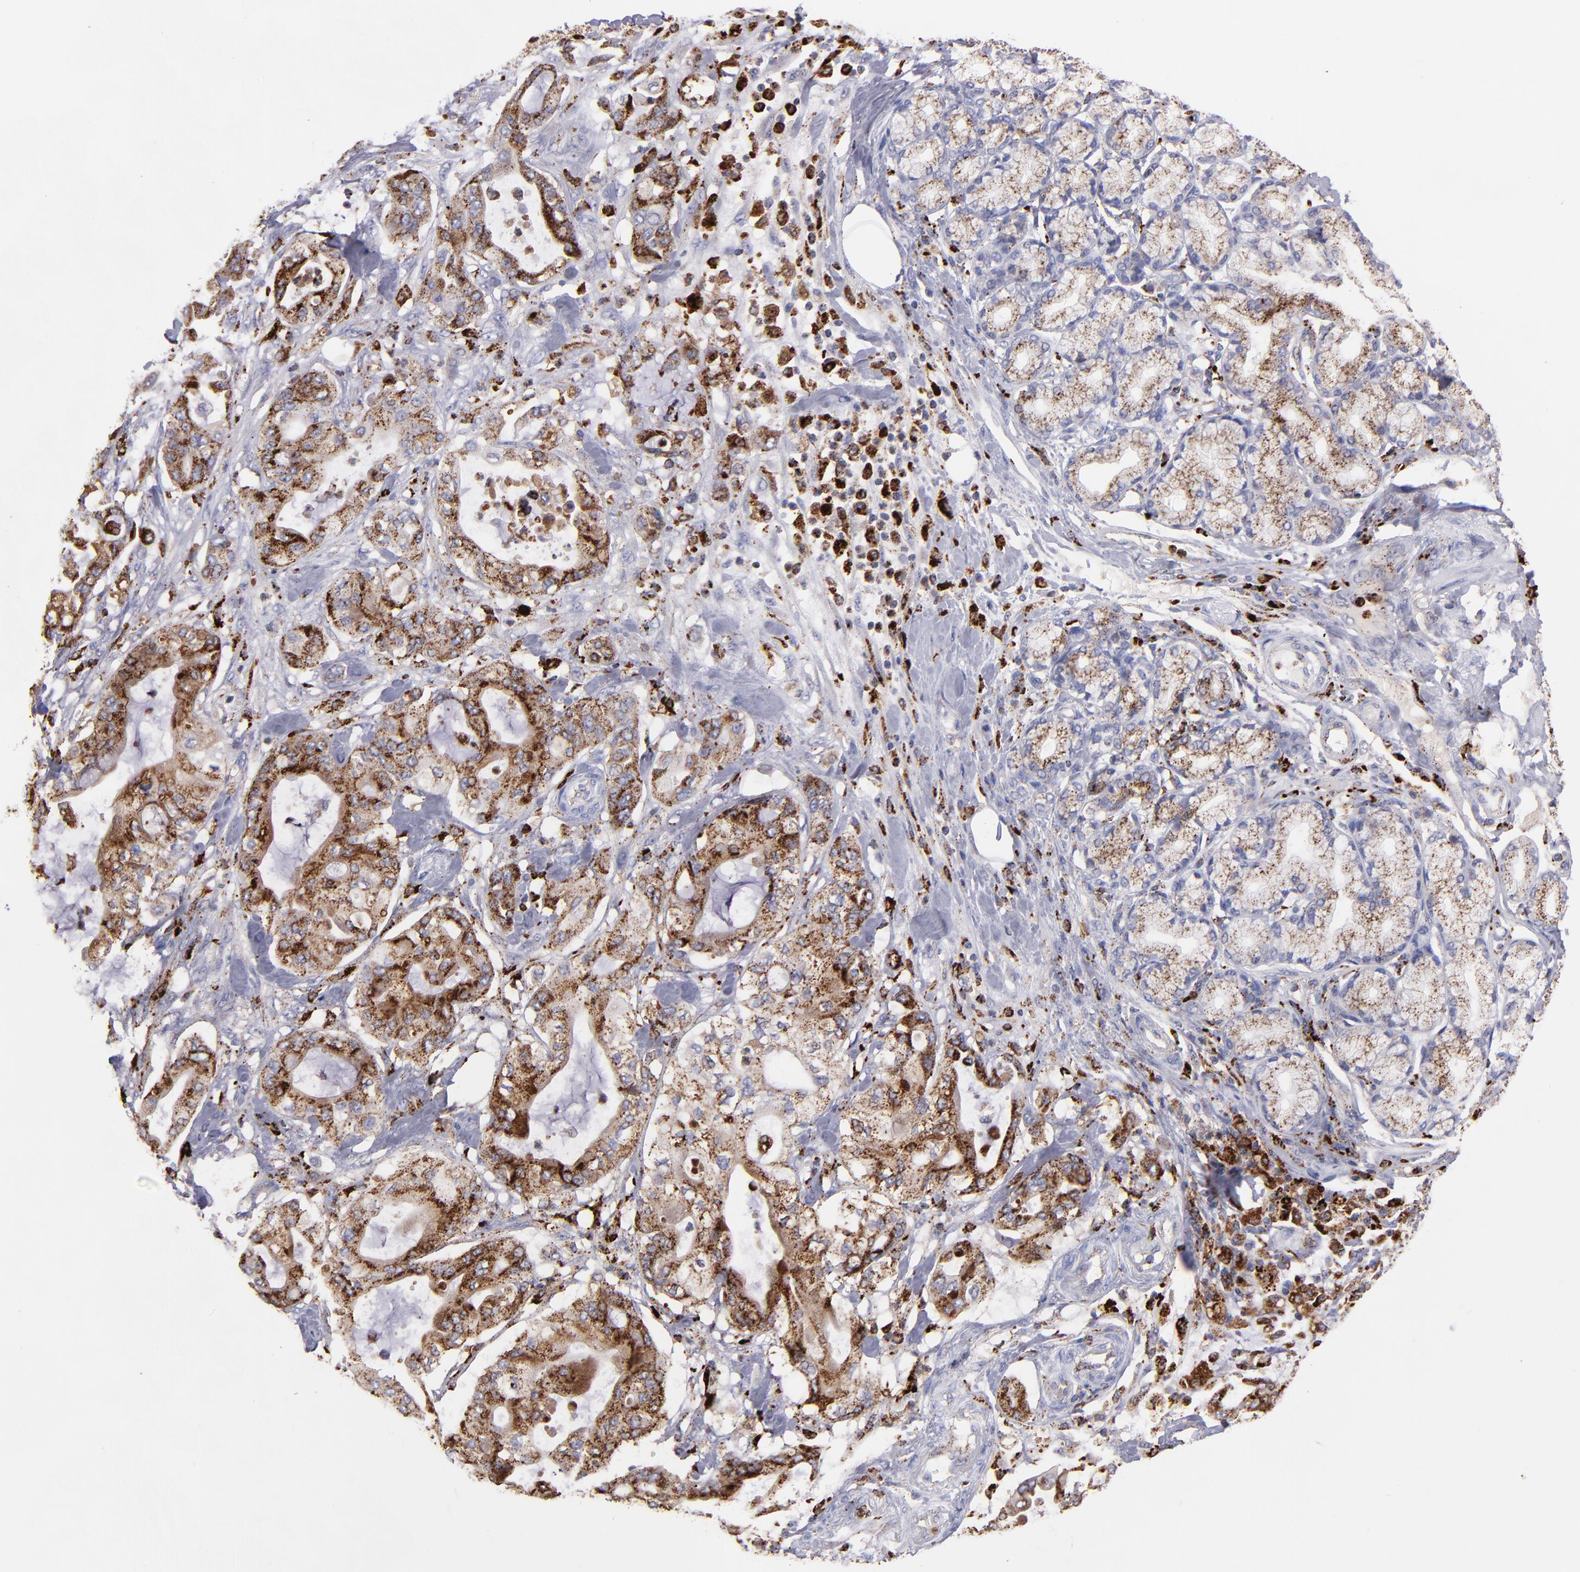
{"staining": {"intensity": "moderate", "quantity": ">75%", "location": "cytoplasmic/membranous"}, "tissue": "pancreatic cancer", "cell_type": "Tumor cells", "image_type": "cancer", "snomed": [{"axis": "morphology", "description": "Adenocarcinoma, NOS"}, {"axis": "morphology", "description": "Adenocarcinoma, metastatic, NOS"}, {"axis": "topography", "description": "Lymph node"}, {"axis": "topography", "description": "Pancreas"}, {"axis": "topography", "description": "Duodenum"}], "caption": "Protein analysis of pancreatic cancer (adenocarcinoma) tissue displays moderate cytoplasmic/membranous staining in approximately >75% of tumor cells.", "gene": "CTSS", "patient": {"sex": "female", "age": 64}}